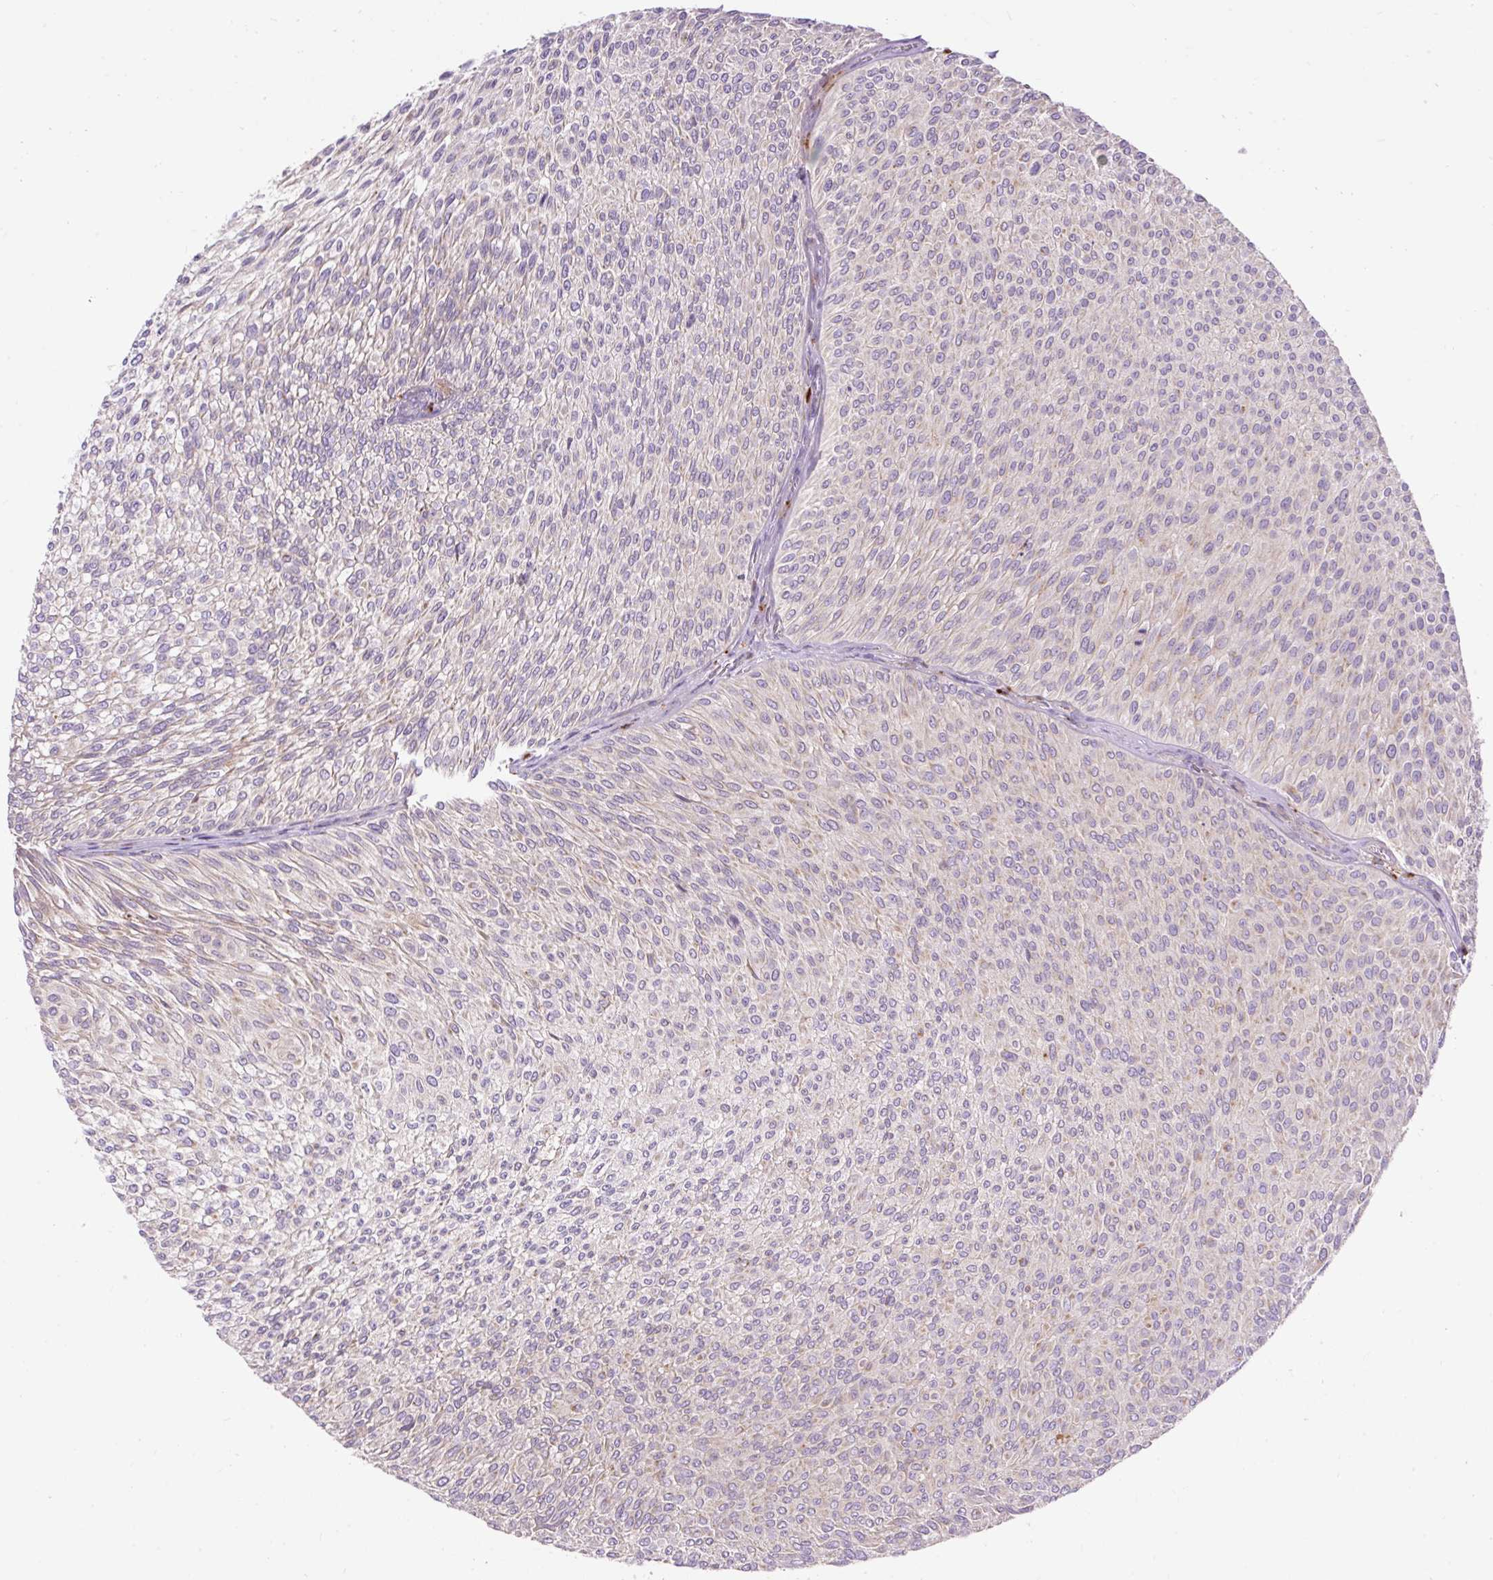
{"staining": {"intensity": "negative", "quantity": "none", "location": "none"}, "tissue": "urothelial cancer", "cell_type": "Tumor cells", "image_type": "cancer", "snomed": [{"axis": "morphology", "description": "Urothelial carcinoma, Low grade"}, {"axis": "topography", "description": "Urinary bladder"}], "caption": "The image displays no significant expression in tumor cells of urothelial cancer. (DAB (3,3'-diaminobenzidine) immunohistochemistry, high magnification).", "gene": "HEXB", "patient": {"sex": "male", "age": 91}}